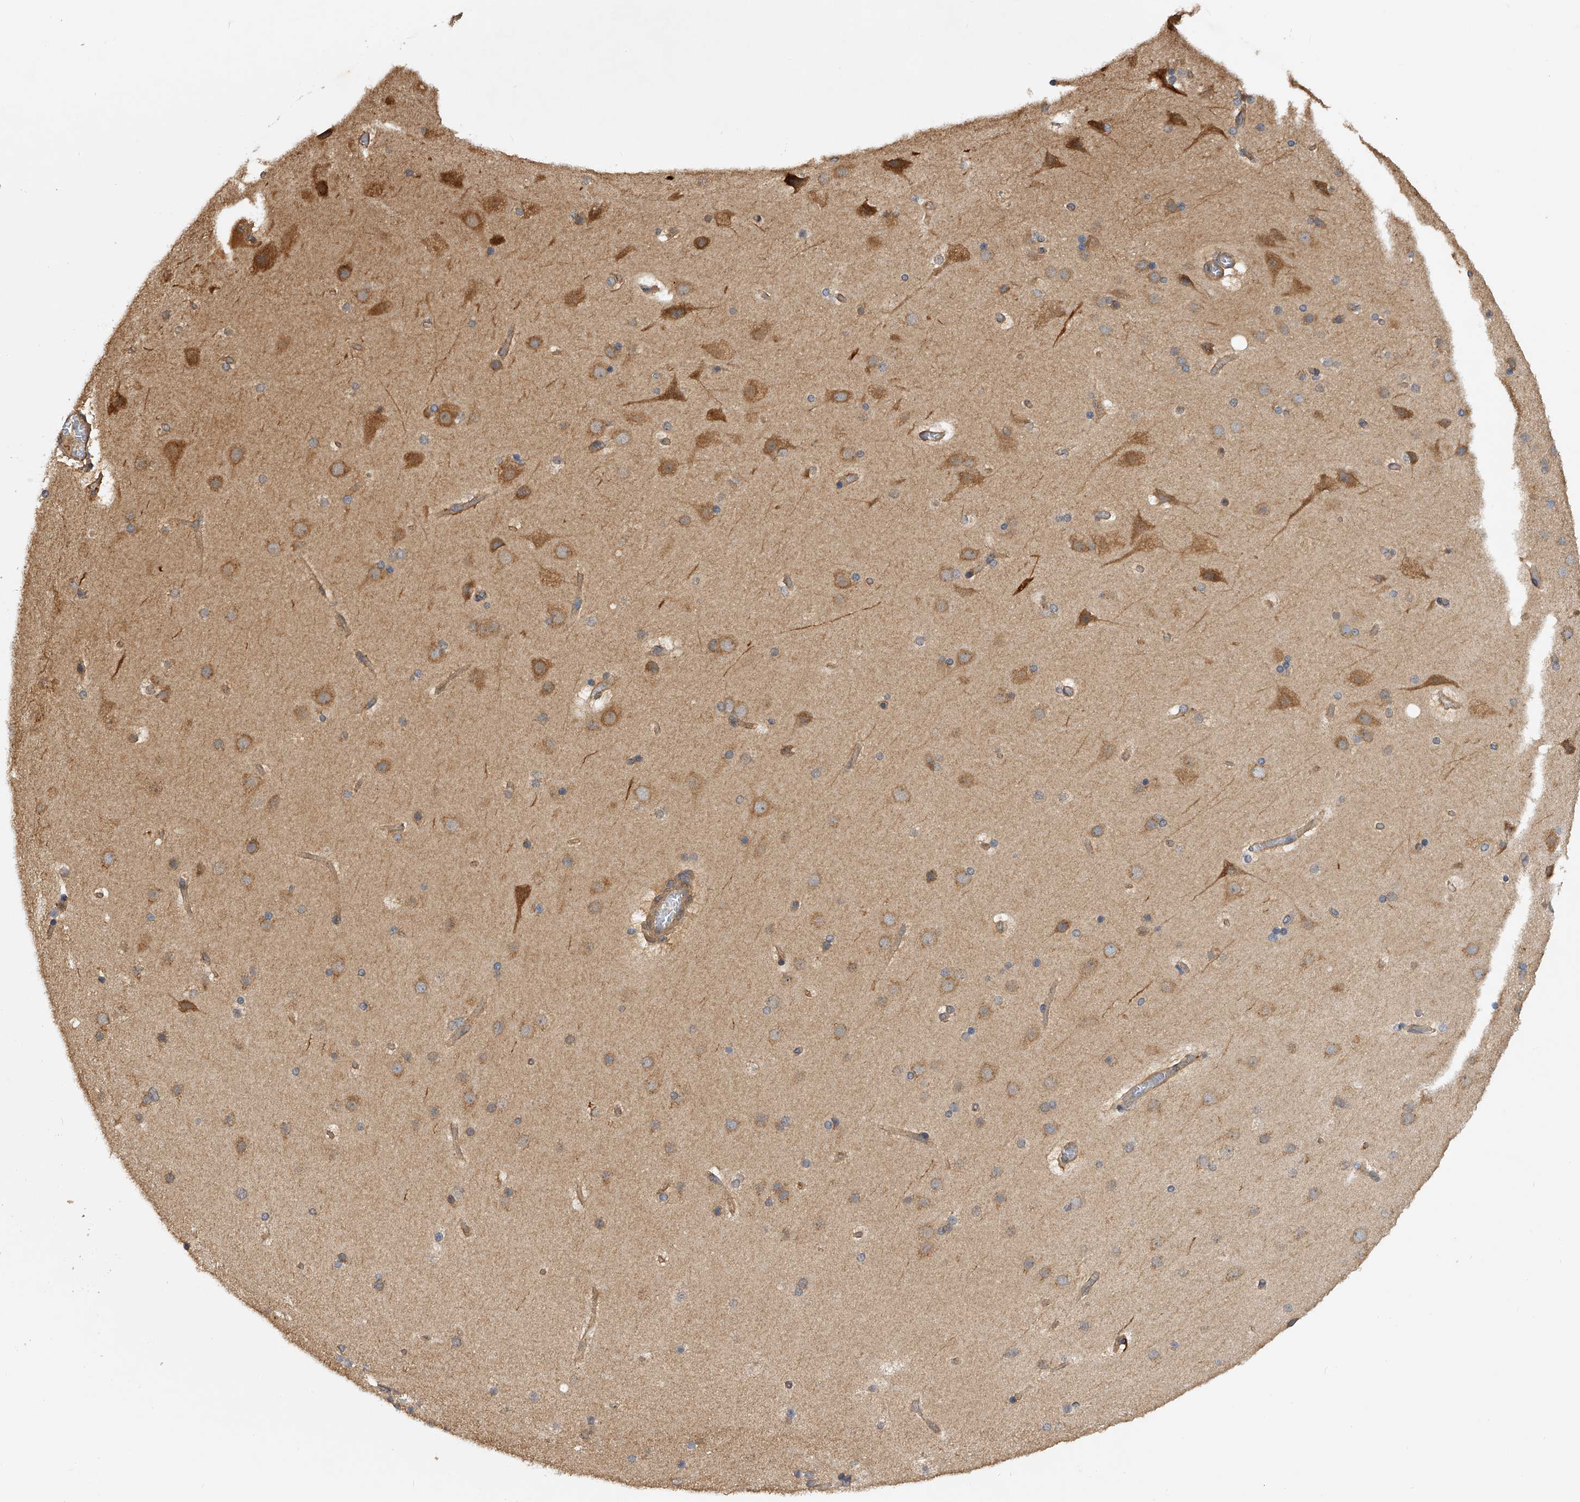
{"staining": {"intensity": "moderate", "quantity": "25%-75%", "location": "cytoplasmic/membranous"}, "tissue": "cerebral cortex", "cell_type": "Endothelial cells", "image_type": "normal", "snomed": [{"axis": "morphology", "description": "Normal tissue, NOS"}, {"axis": "topography", "description": "Cerebral cortex"}], "caption": "A brown stain highlights moderate cytoplasmic/membranous staining of a protein in endothelial cells of benign cerebral cortex. The staining was performed using DAB (3,3'-diaminobenzidine) to visualize the protein expression in brown, while the nuclei were stained in blue with hematoxylin (Magnification: 20x).", "gene": "PTPRA", "patient": {"sex": "male", "age": 57}}